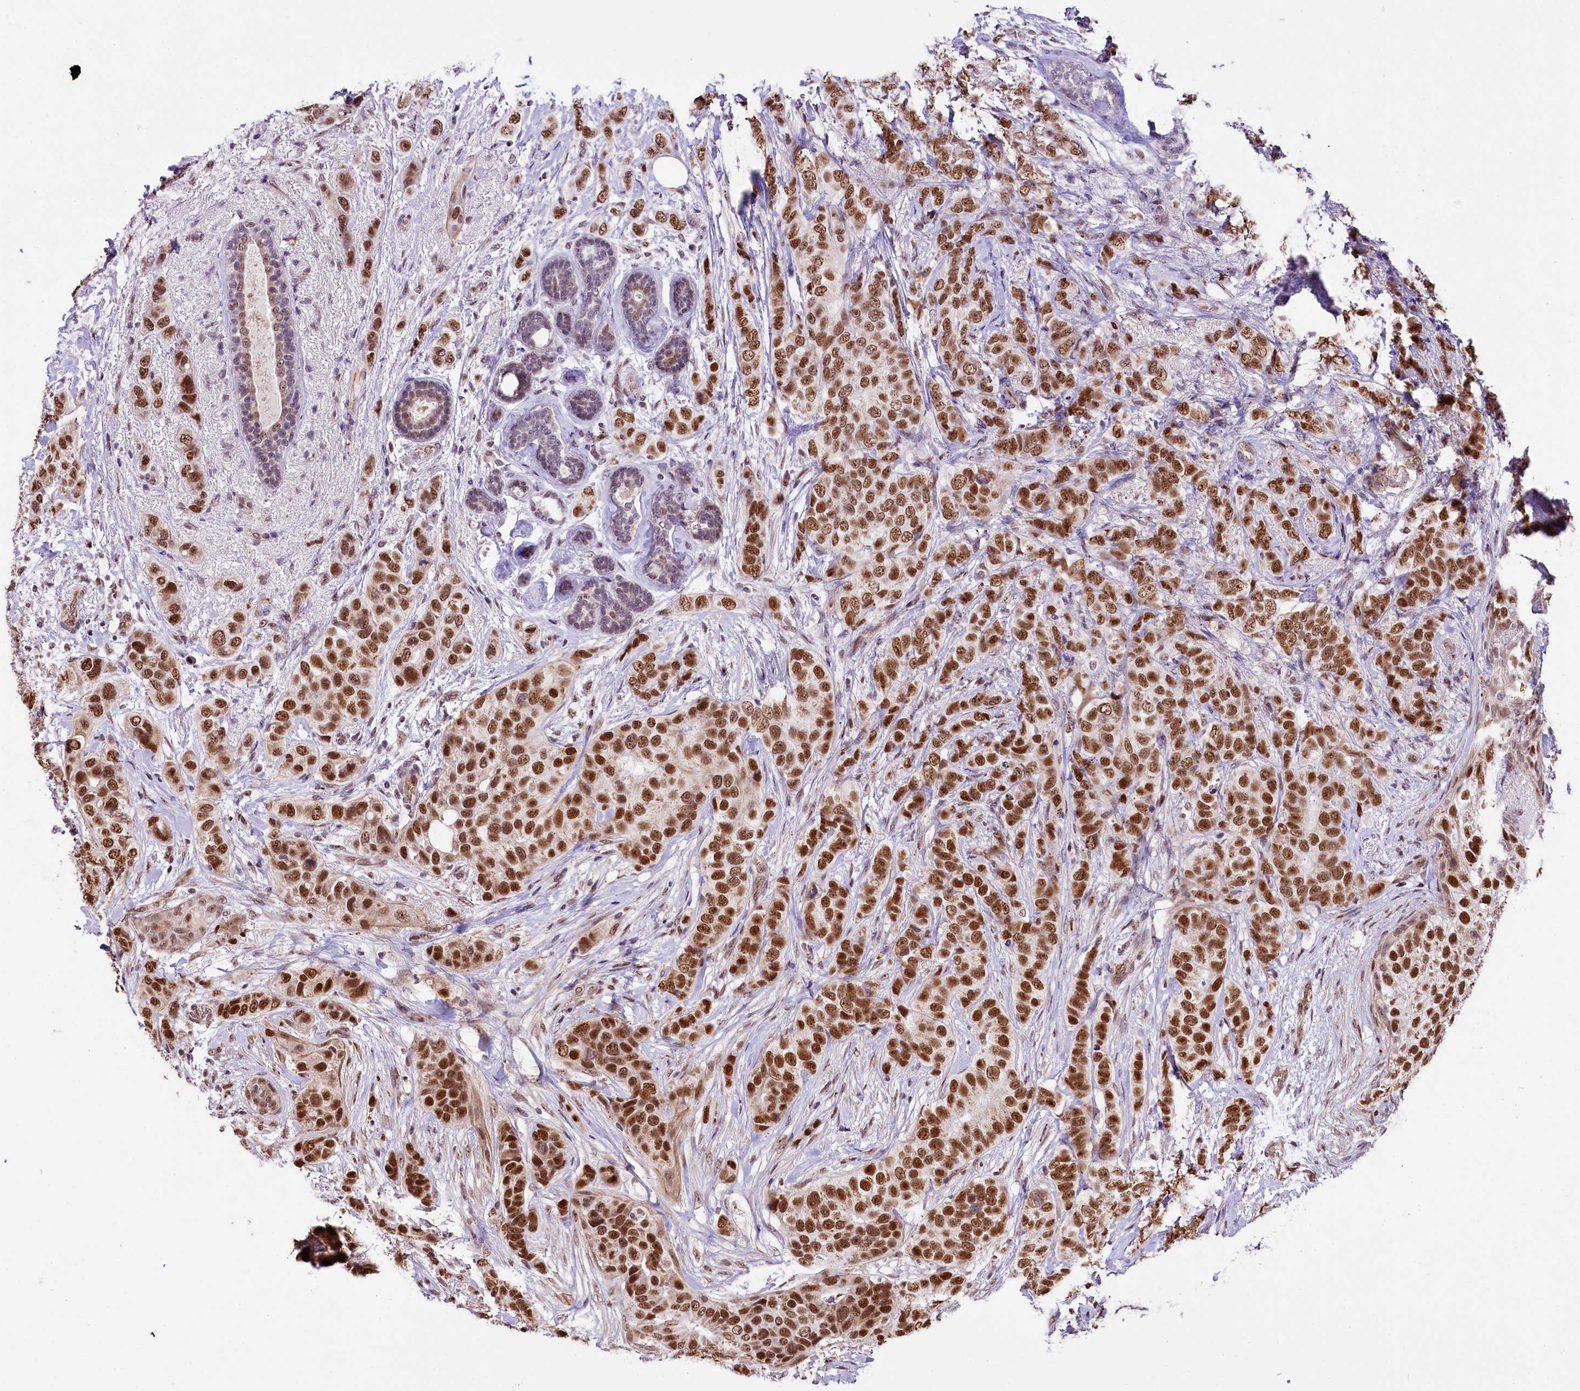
{"staining": {"intensity": "strong", "quantity": ">75%", "location": "nuclear"}, "tissue": "breast cancer", "cell_type": "Tumor cells", "image_type": "cancer", "snomed": [{"axis": "morphology", "description": "Lobular carcinoma"}, {"axis": "topography", "description": "Breast"}], "caption": "Brown immunohistochemical staining in human breast cancer shows strong nuclear staining in about >75% of tumor cells.", "gene": "MRPL54", "patient": {"sex": "female", "age": 51}}